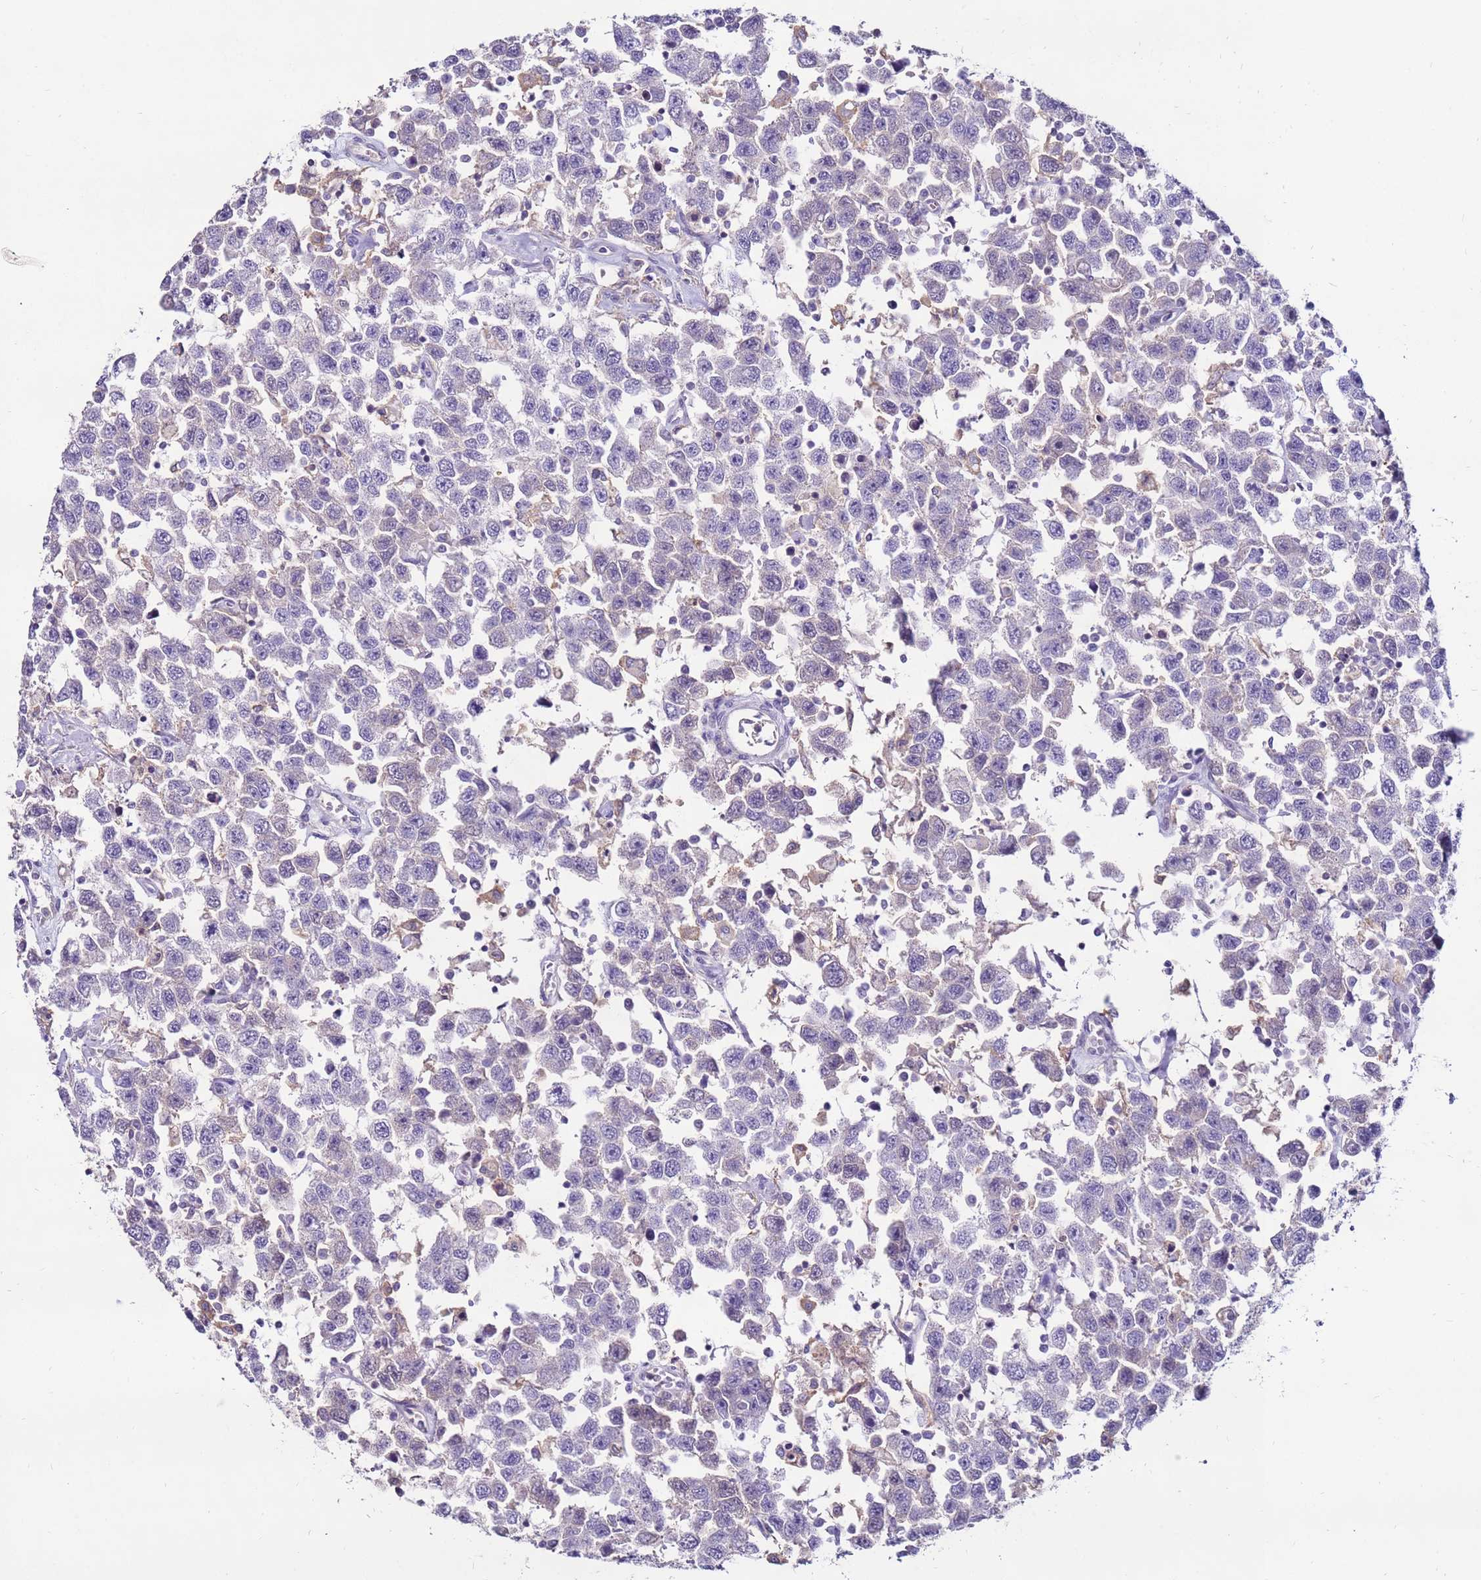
{"staining": {"intensity": "negative", "quantity": "none", "location": "none"}, "tissue": "testis cancer", "cell_type": "Tumor cells", "image_type": "cancer", "snomed": [{"axis": "morphology", "description": "Seminoma, NOS"}, {"axis": "topography", "description": "Testis"}], "caption": "This histopathology image is of testis cancer (seminoma) stained with IHC to label a protein in brown with the nuclei are counter-stained blue. There is no staining in tumor cells.", "gene": "CLEC4M", "patient": {"sex": "male", "age": 41}}